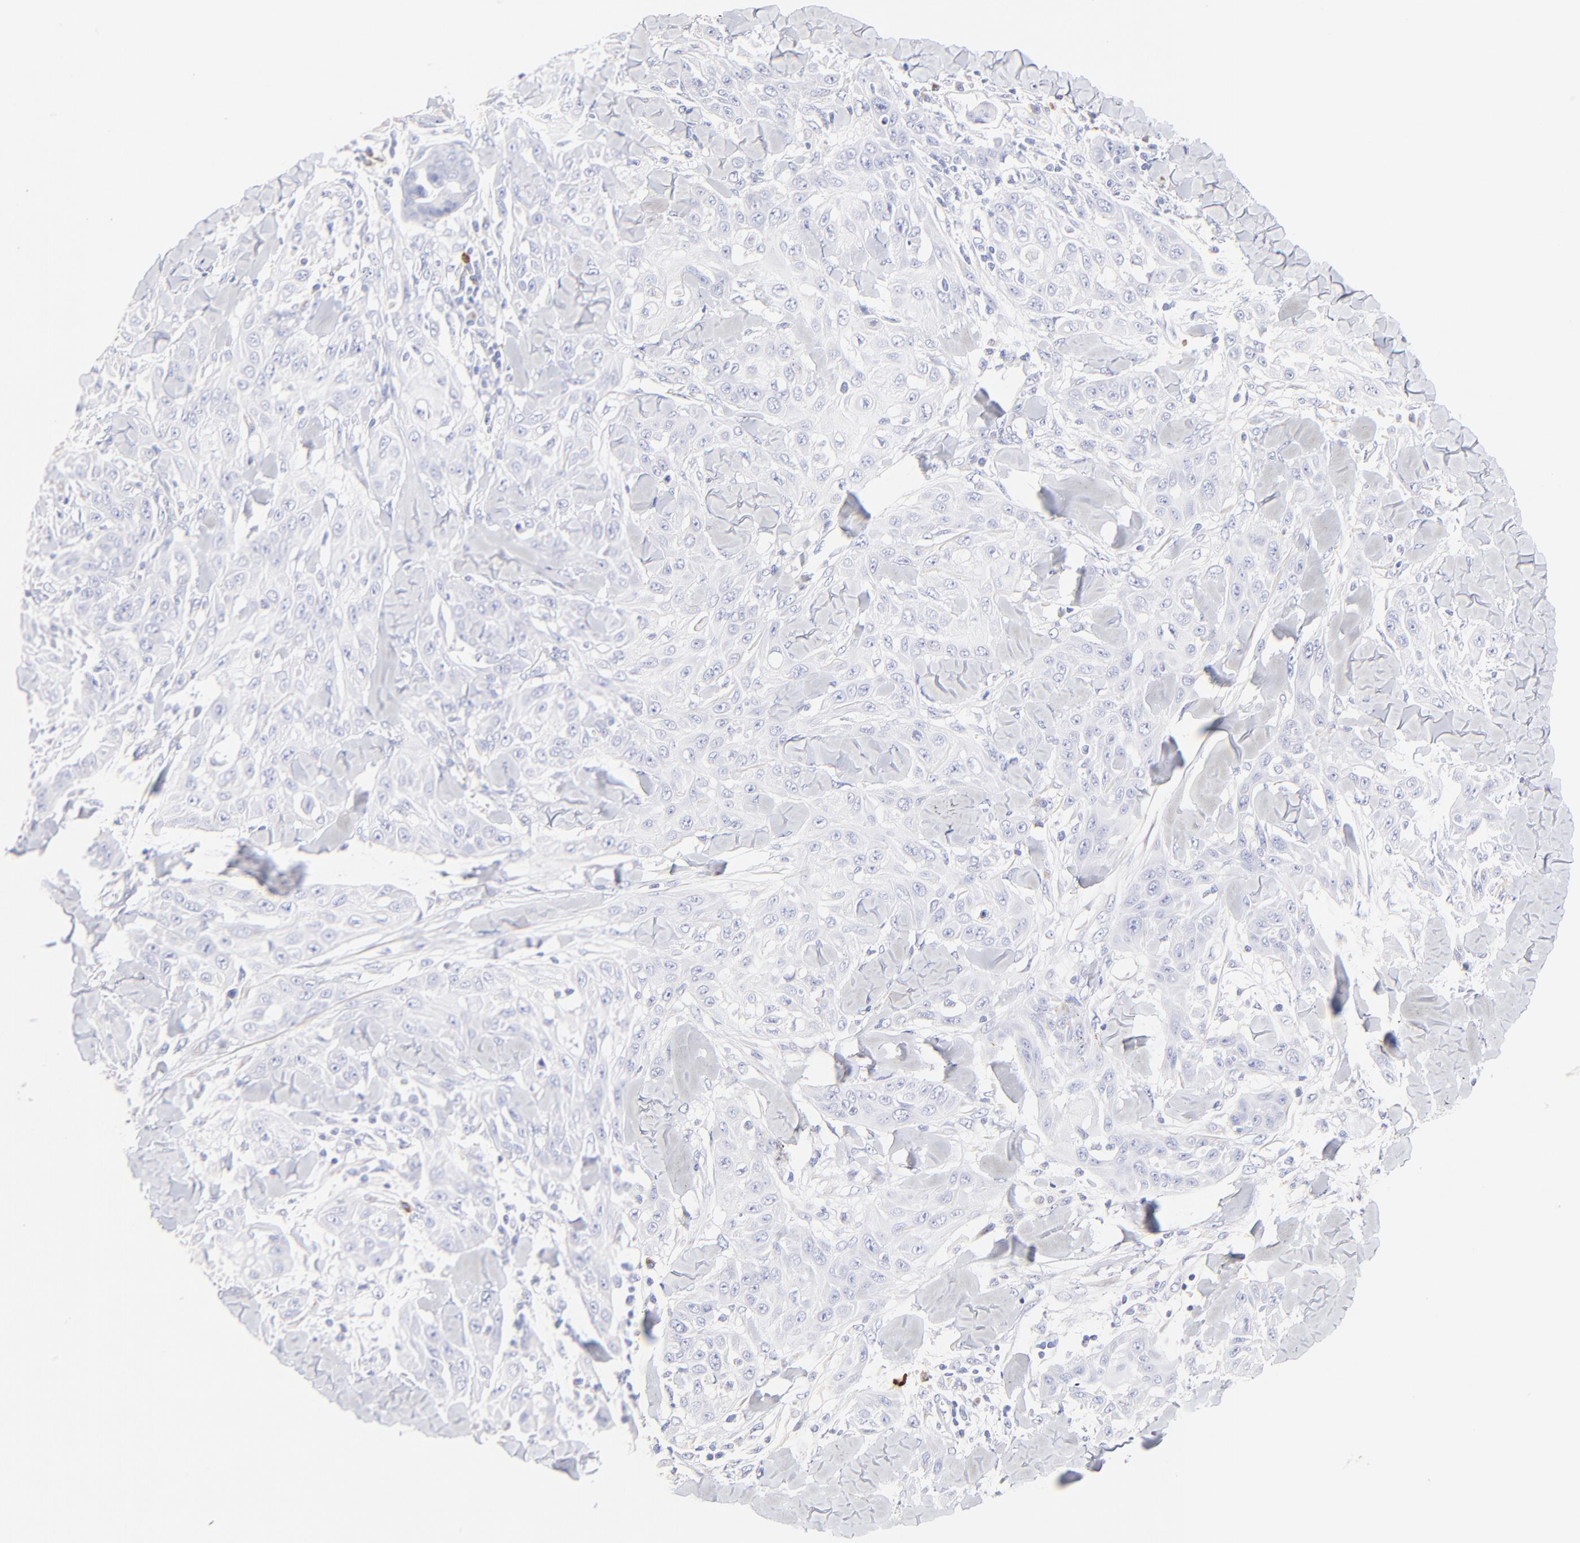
{"staining": {"intensity": "negative", "quantity": "none", "location": "none"}, "tissue": "skin cancer", "cell_type": "Tumor cells", "image_type": "cancer", "snomed": [{"axis": "morphology", "description": "Squamous cell carcinoma, NOS"}, {"axis": "topography", "description": "Skin"}], "caption": "Immunohistochemical staining of skin squamous cell carcinoma shows no significant staining in tumor cells.", "gene": "ASB9", "patient": {"sex": "male", "age": 24}}